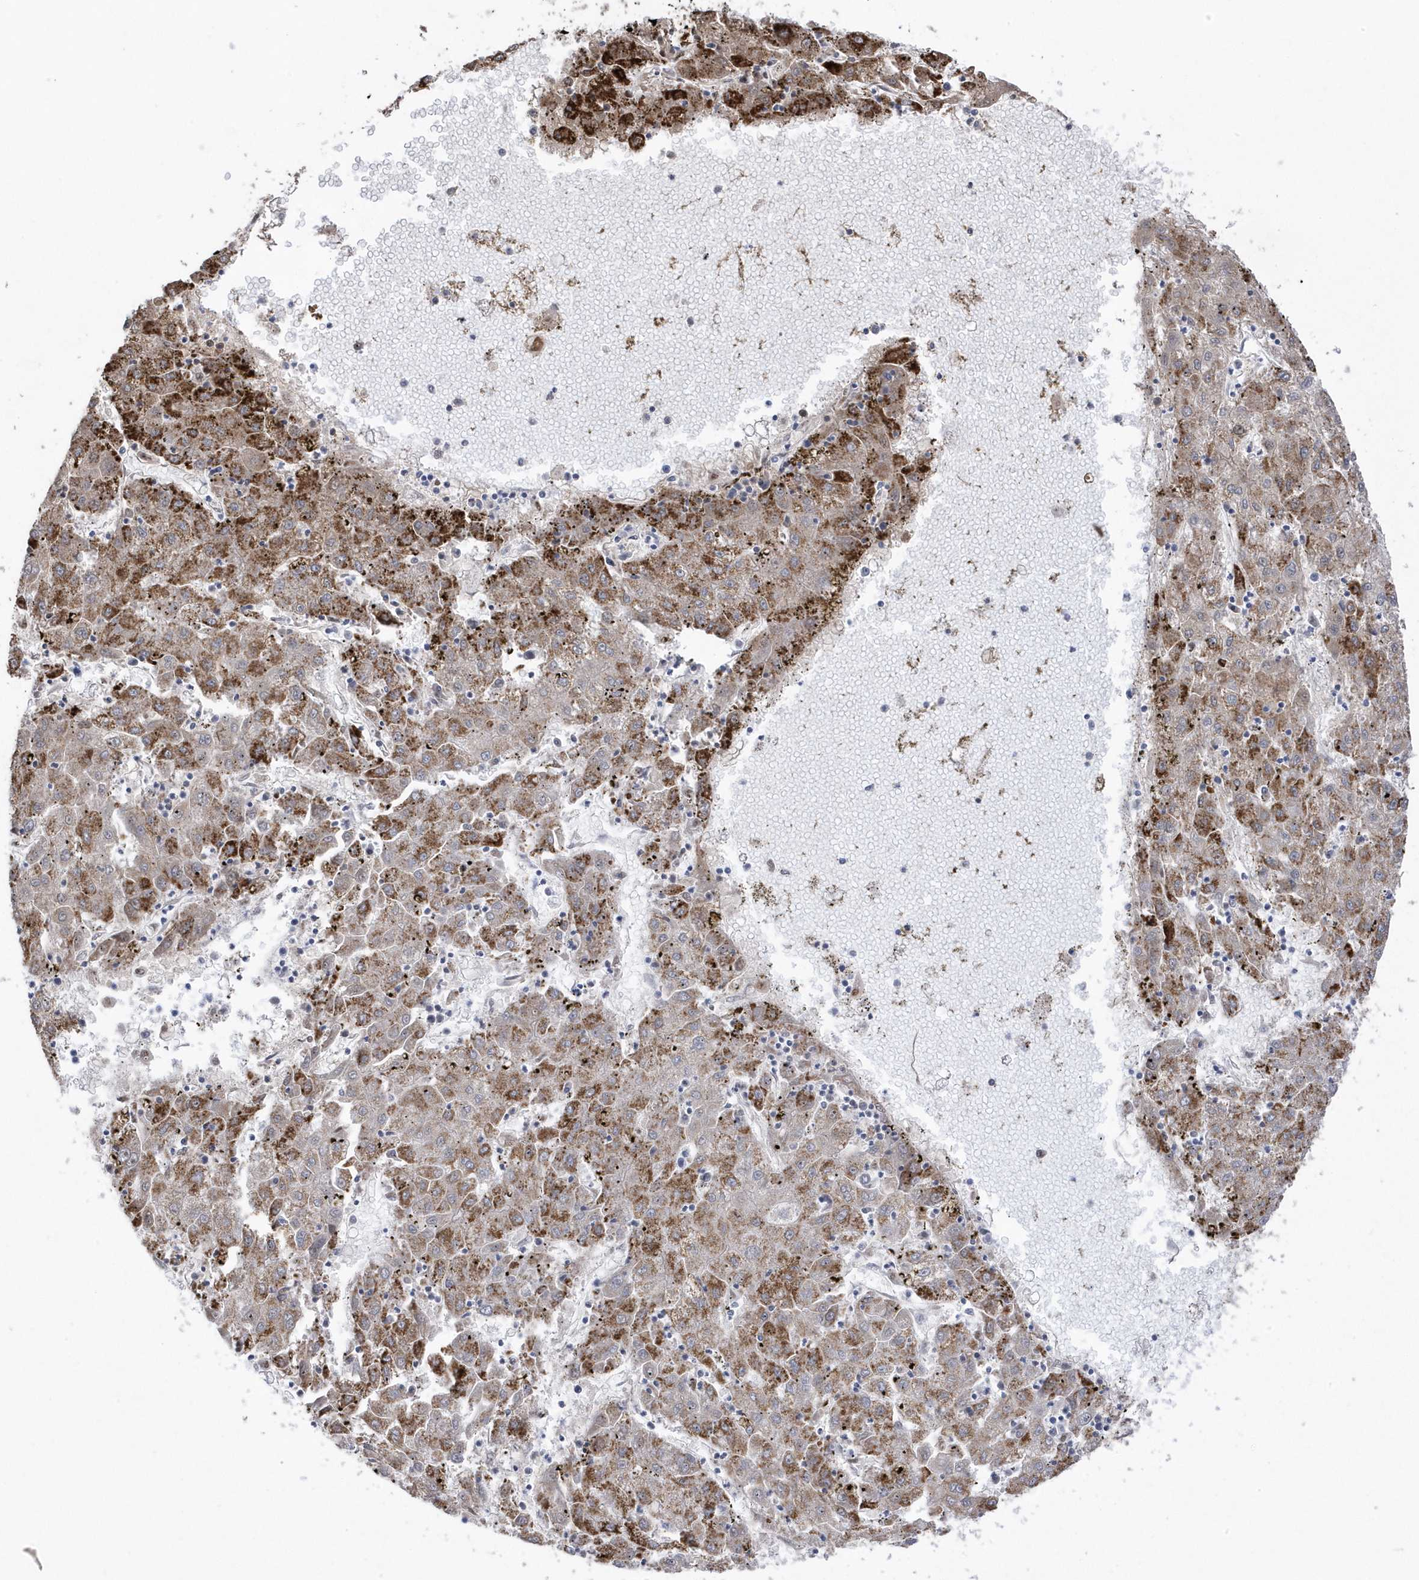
{"staining": {"intensity": "moderate", "quantity": ">75%", "location": "cytoplasmic/membranous"}, "tissue": "liver cancer", "cell_type": "Tumor cells", "image_type": "cancer", "snomed": [{"axis": "morphology", "description": "Carcinoma, Hepatocellular, NOS"}, {"axis": "topography", "description": "Liver"}], "caption": "An image of human hepatocellular carcinoma (liver) stained for a protein shows moderate cytoplasmic/membranous brown staining in tumor cells. The staining was performed using DAB (3,3'-diaminobenzidine) to visualize the protein expression in brown, while the nuclei were stained in blue with hematoxylin (Magnification: 20x).", "gene": "GTPBP6", "patient": {"sex": "male", "age": 72}}